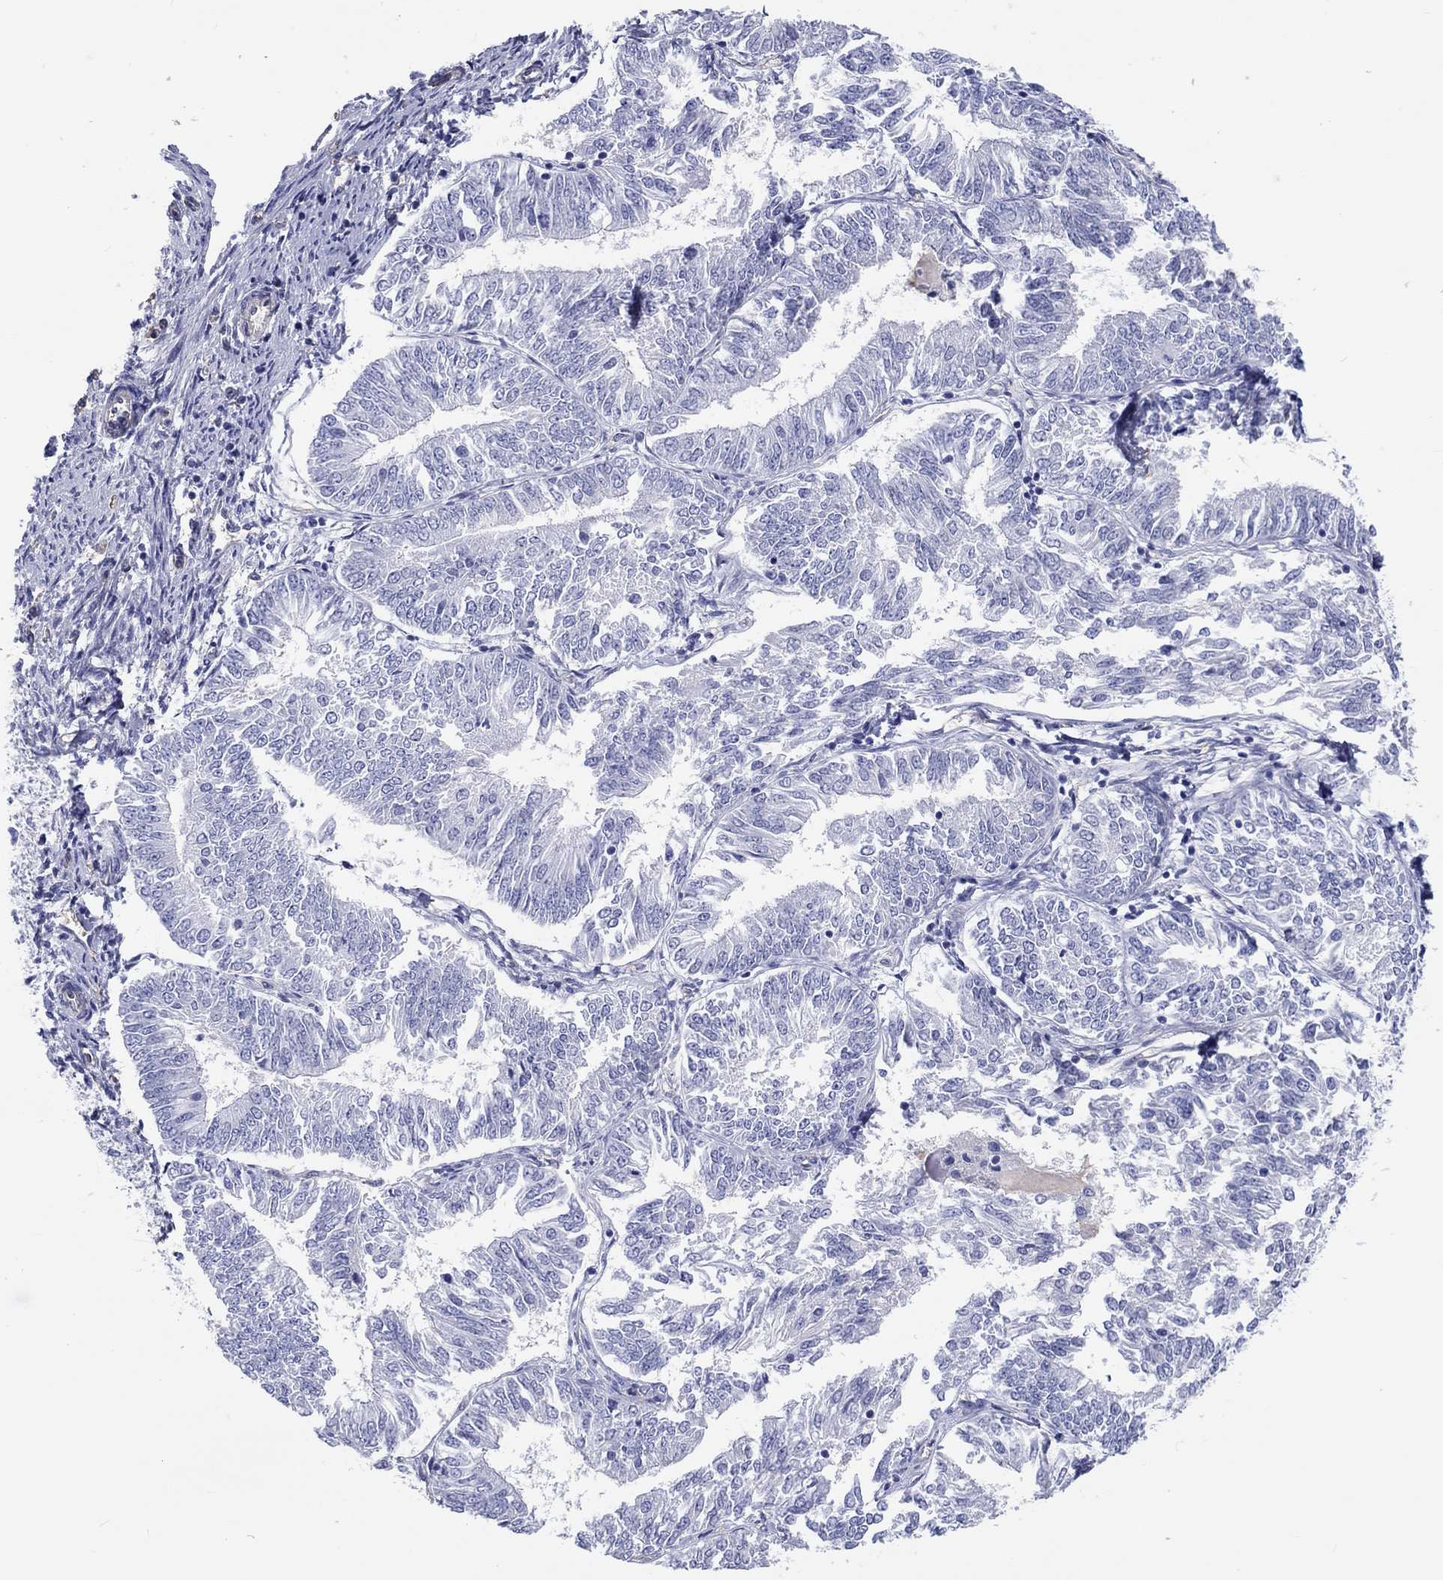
{"staining": {"intensity": "negative", "quantity": "none", "location": "none"}, "tissue": "endometrial cancer", "cell_type": "Tumor cells", "image_type": "cancer", "snomed": [{"axis": "morphology", "description": "Adenocarcinoma, NOS"}, {"axis": "topography", "description": "Endometrium"}], "caption": "DAB (3,3'-diaminobenzidine) immunohistochemical staining of human adenocarcinoma (endometrial) reveals no significant expression in tumor cells.", "gene": "CDY2B", "patient": {"sex": "female", "age": 58}}